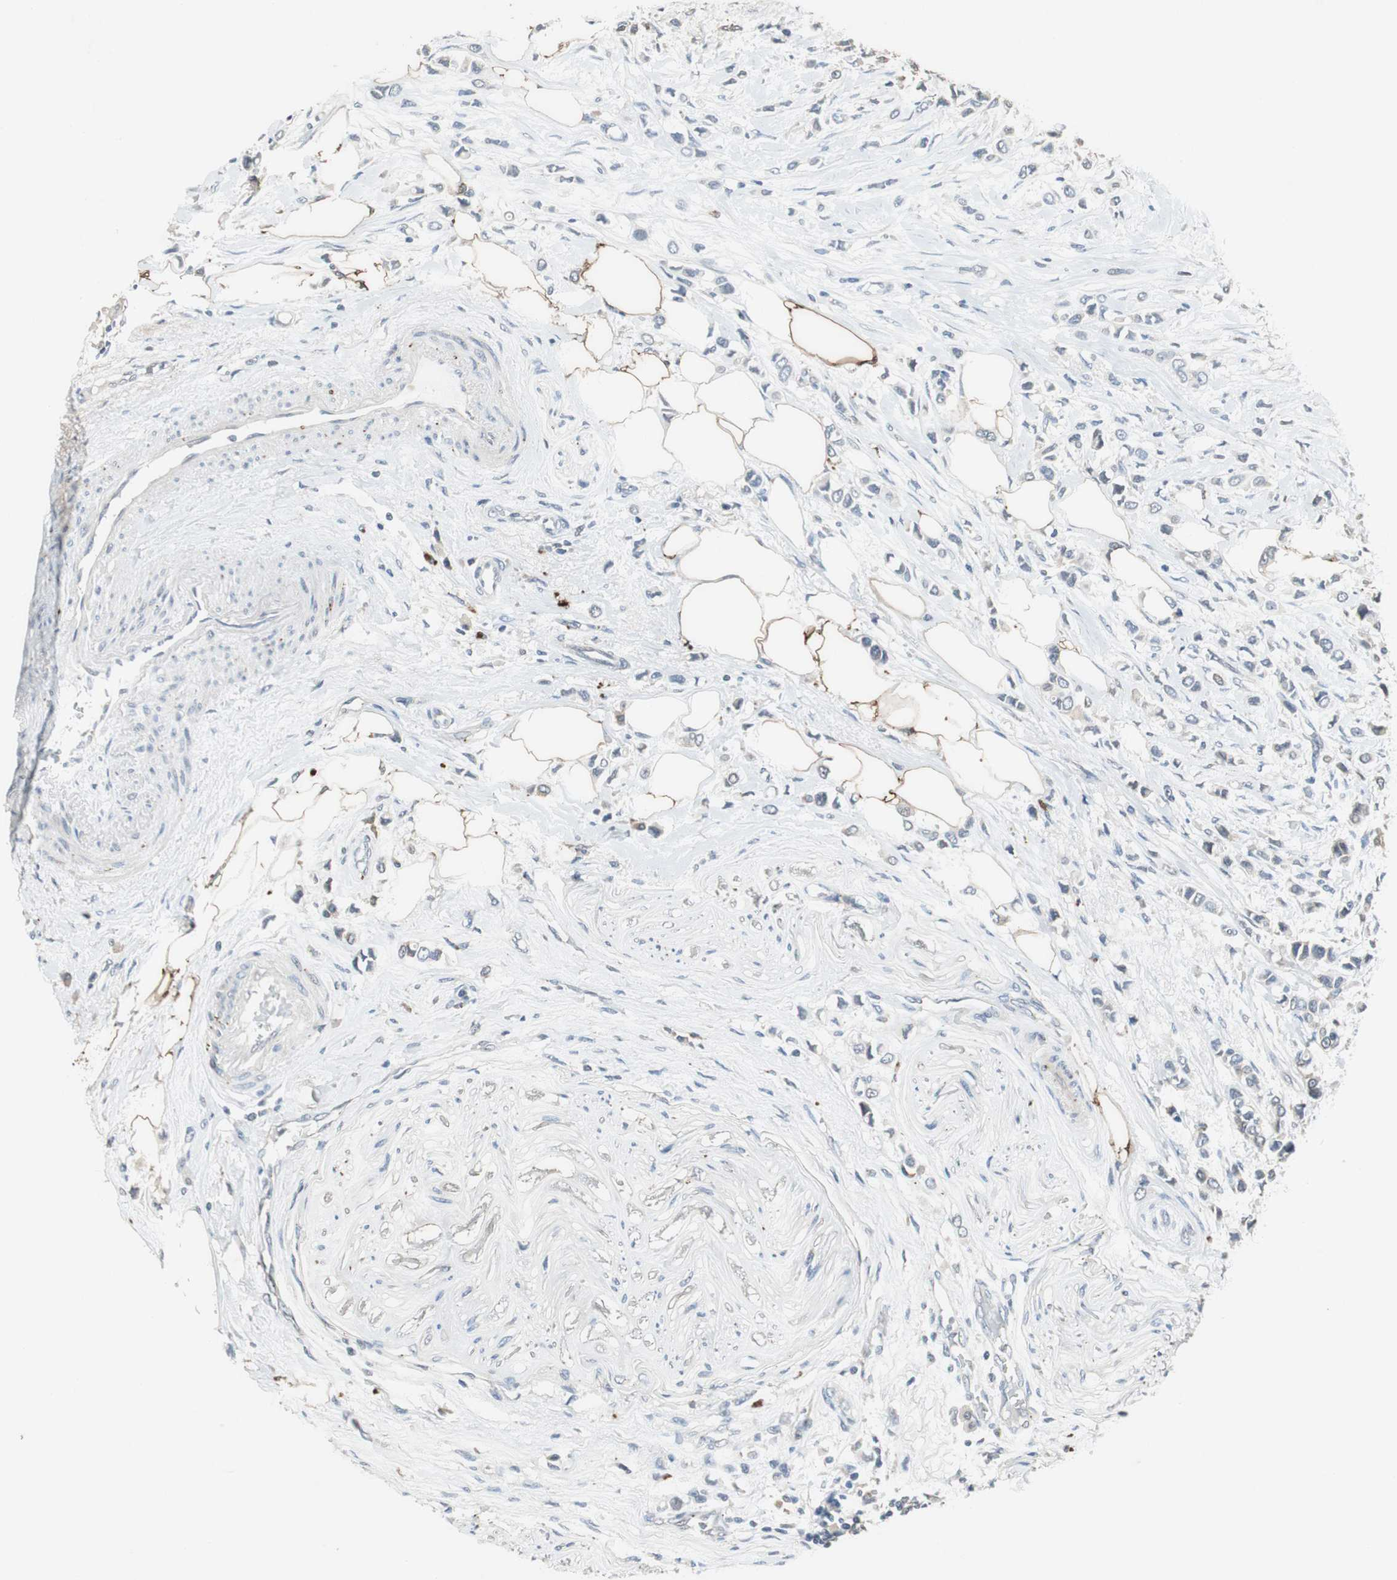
{"staining": {"intensity": "weak", "quantity": "<25%", "location": "cytoplasmic/membranous"}, "tissue": "breast cancer", "cell_type": "Tumor cells", "image_type": "cancer", "snomed": [{"axis": "morphology", "description": "Lobular carcinoma"}, {"axis": "topography", "description": "Breast"}], "caption": "A high-resolution histopathology image shows IHC staining of lobular carcinoma (breast), which displays no significant positivity in tumor cells.", "gene": "PI4KB", "patient": {"sex": "female", "age": 51}}